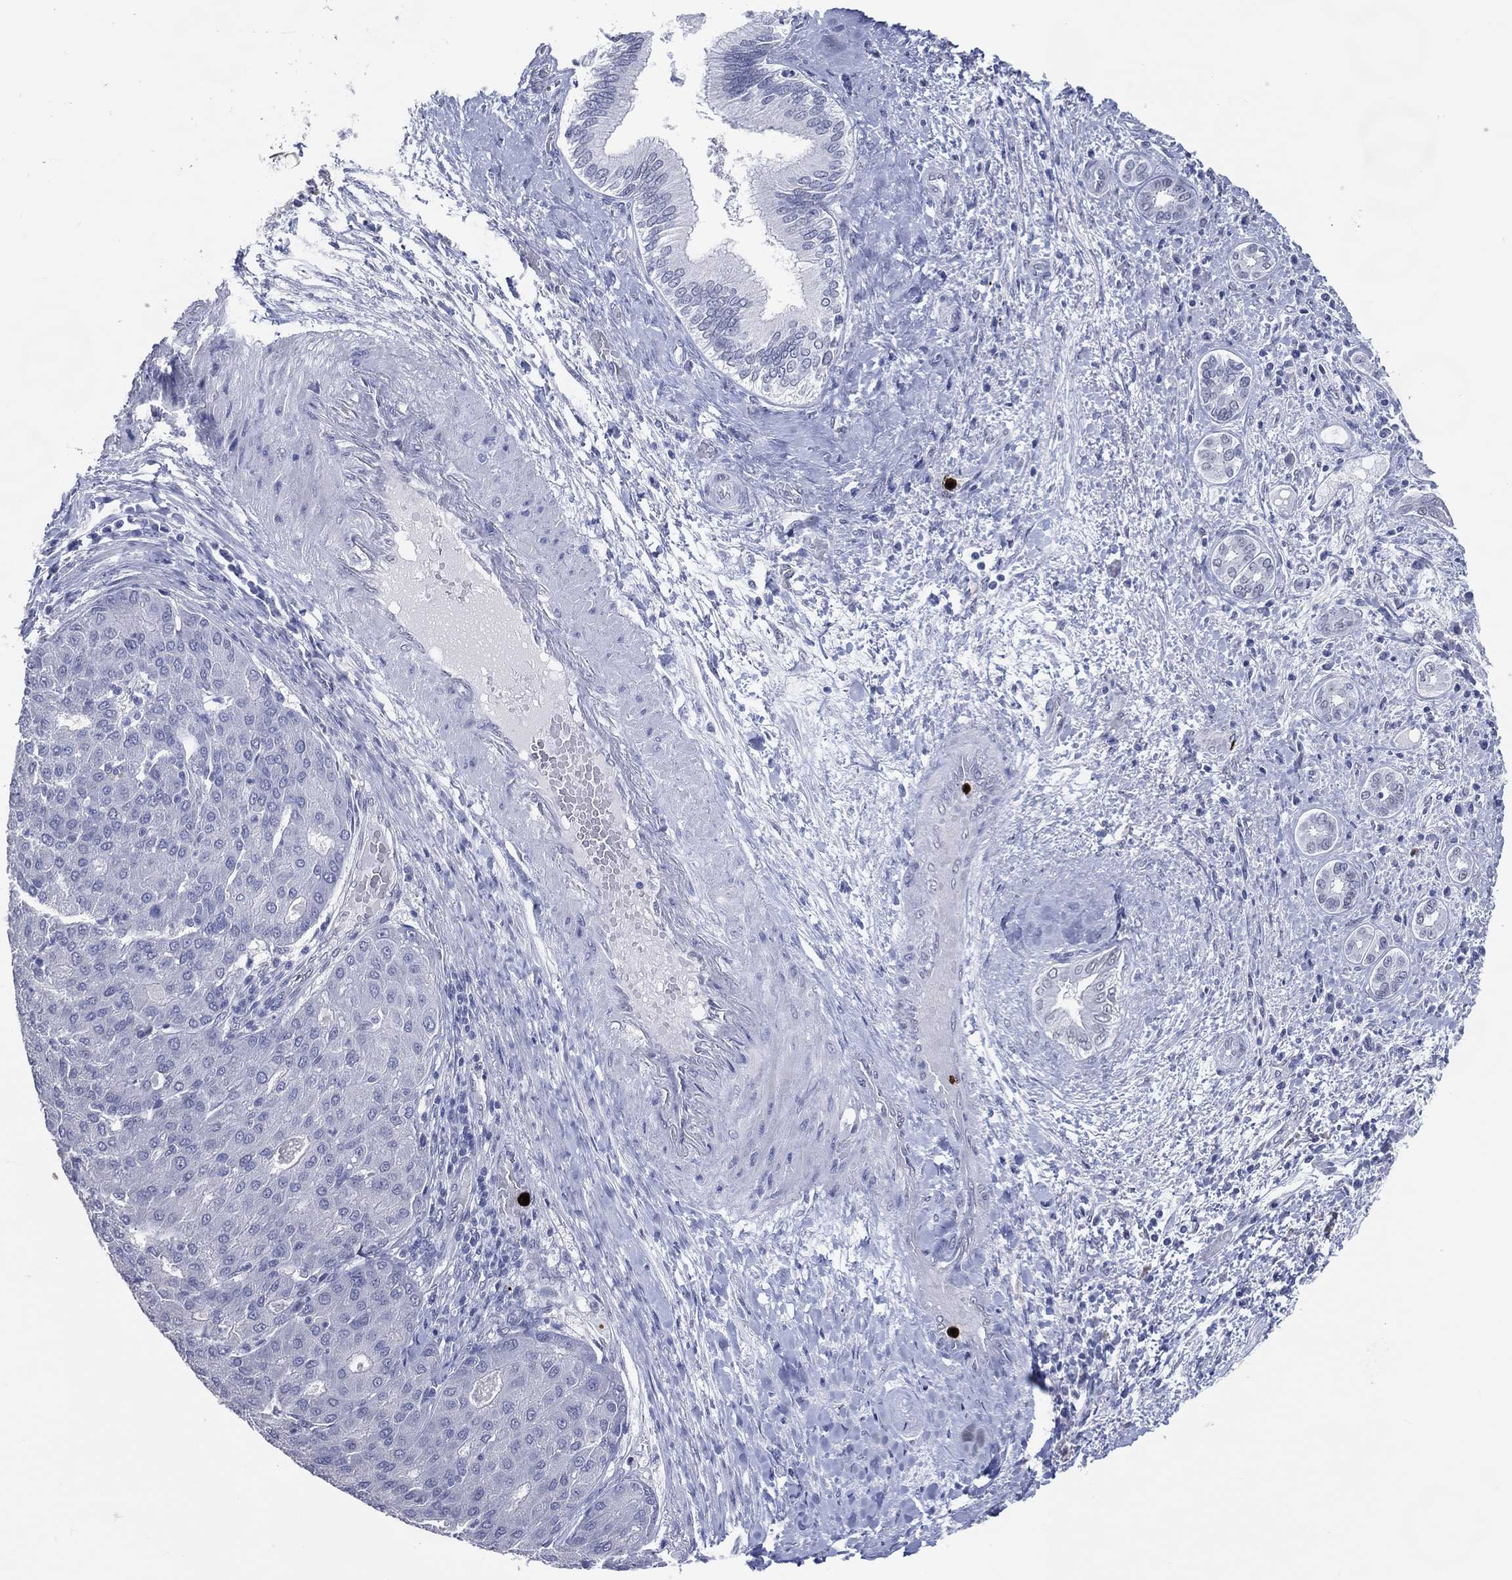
{"staining": {"intensity": "negative", "quantity": "none", "location": "none"}, "tissue": "liver cancer", "cell_type": "Tumor cells", "image_type": "cancer", "snomed": [{"axis": "morphology", "description": "Carcinoma, Hepatocellular, NOS"}, {"axis": "topography", "description": "Liver"}], "caption": "A high-resolution micrograph shows immunohistochemistry staining of liver cancer (hepatocellular carcinoma), which reveals no significant staining in tumor cells.", "gene": "CFAP58", "patient": {"sex": "male", "age": 65}}